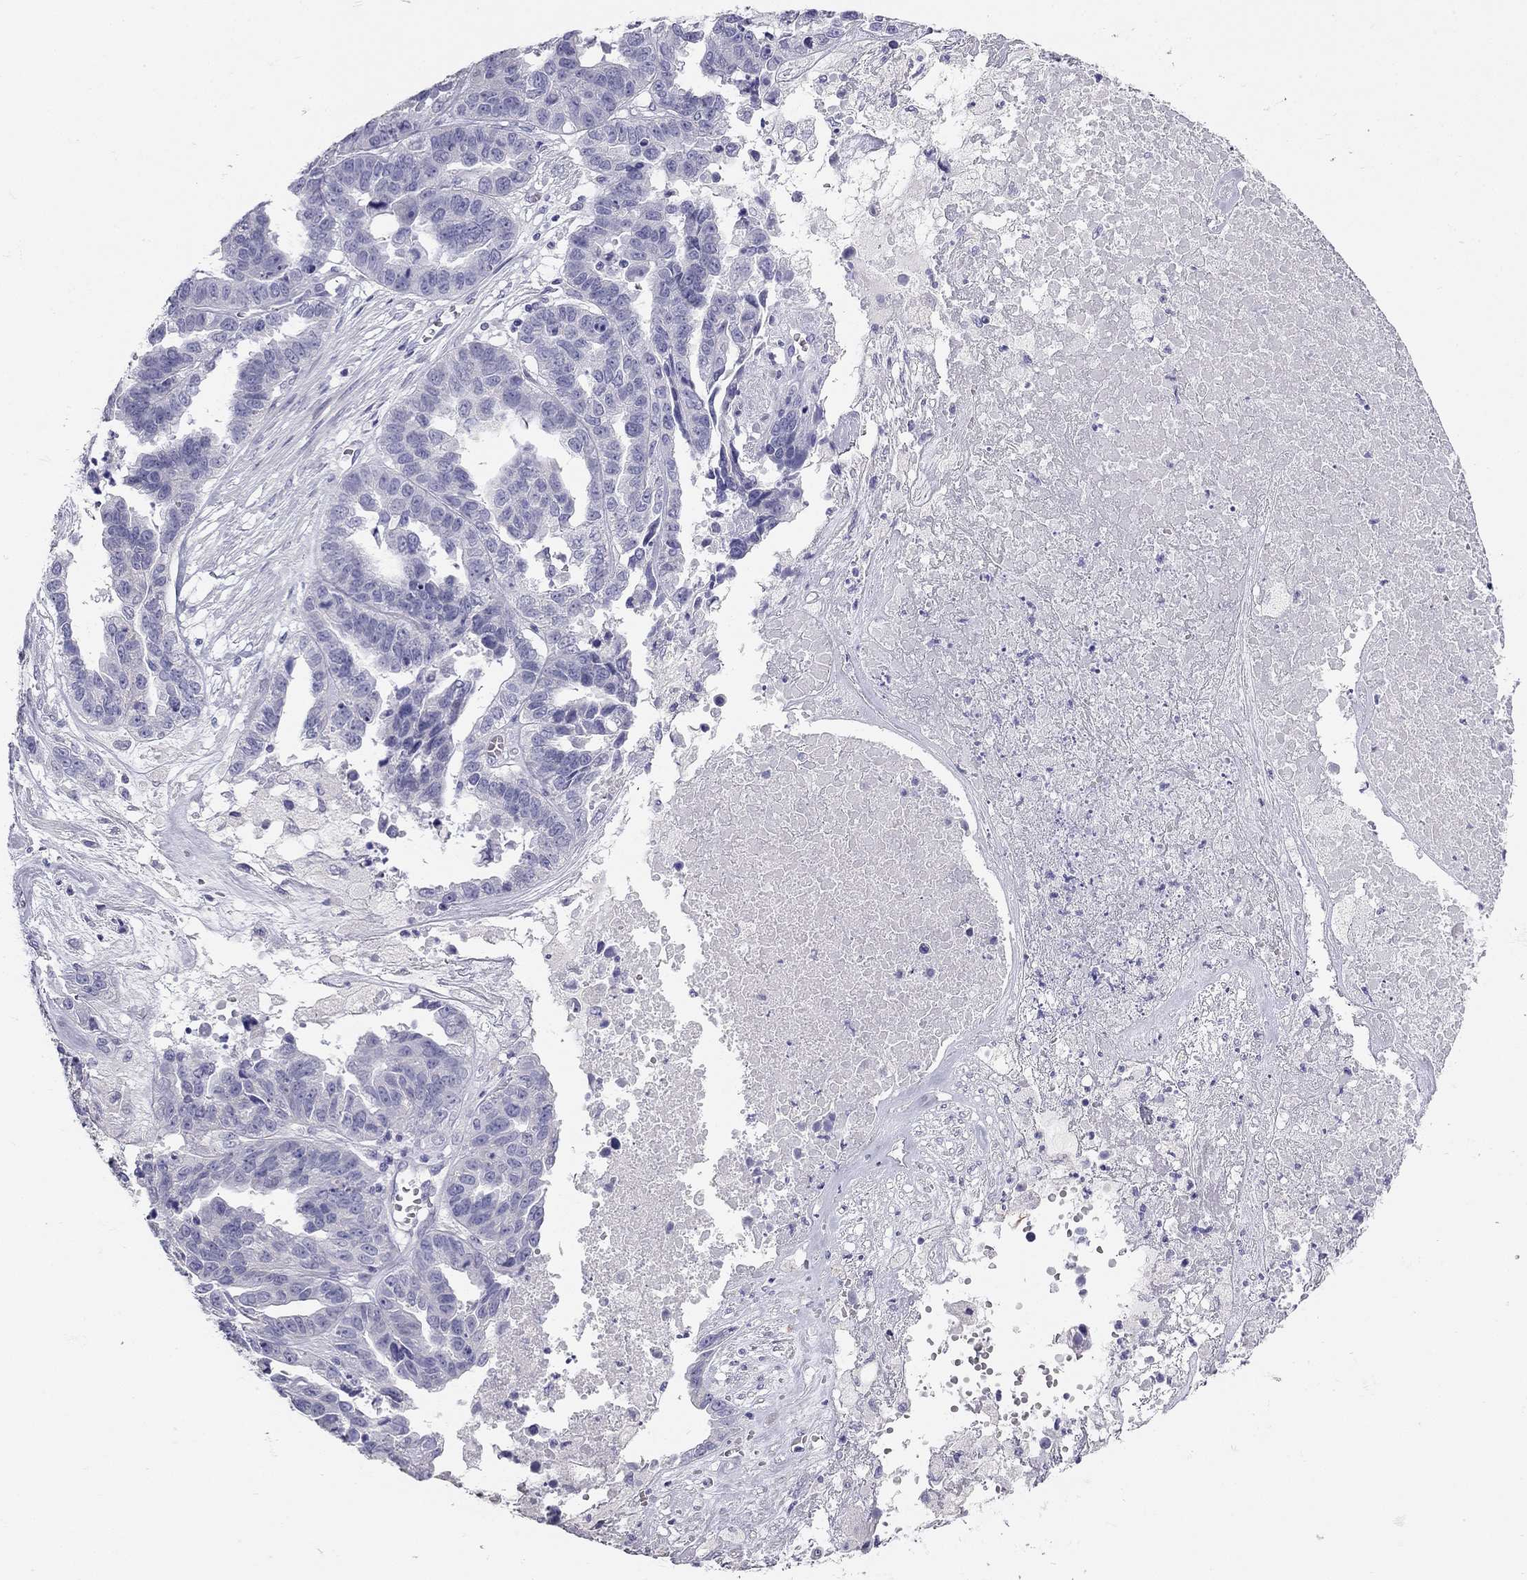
{"staining": {"intensity": "negative", "quantity": "none", "location": "none"}, "tissue": "ovarian cancer", "cell_type": "Tumor cells", "image_type": "cancer", "snomed": [{"axis": "morphology", "description": "Cystadenocarcinoma, serous, NOS"}, {"axis": "topography", "description": "Ovary"}], "caption": "A photomicrograph of human ovarian cancer (serous cystadenocarcinoma) is negative for staining in tumor cells.", "gene": "RFLNA", "patient": {"sex": "female", "age": 87}}